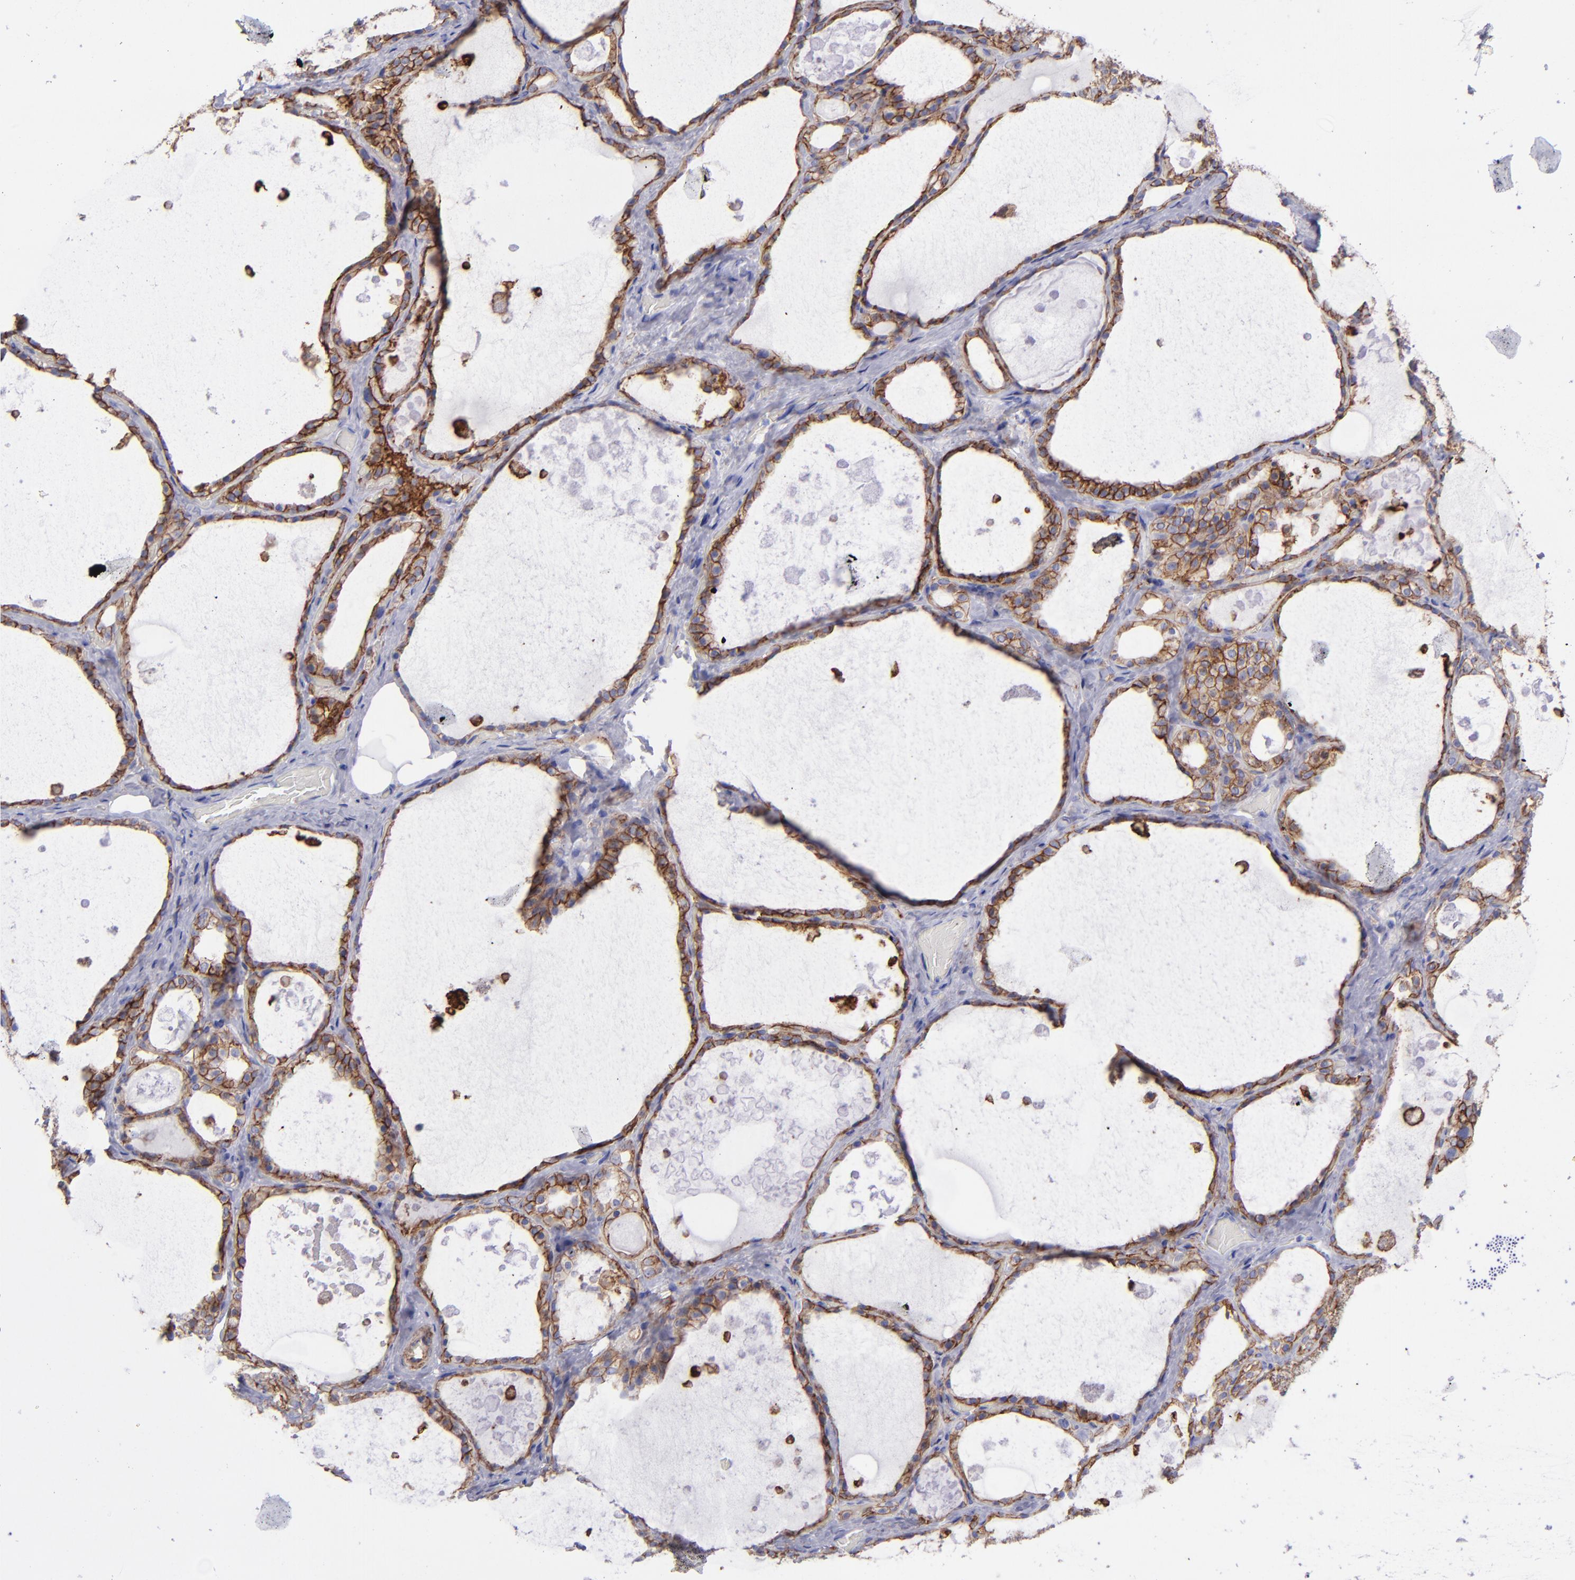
{"staining": {"intensity": "moderate", "quantity": ">75%", "location": "cytoplasmic/membranous"}, "tissue": "thyroid gland", "cell_type": "Glandular cells", "image_type": "normal", "snomed": [{"axis": "morphology", "description": "Normal tissue, NOS"}, {"axis": "topography", "description": "Thyroid gland"}], "caption": "Immunohistochemical staining of benign thyroid gland demonstrates moderate cytoplasmic/membranous protein staining in approximately >75% of glandular cells. Nuclei are stained in blue.", "gene": "ITGAV", "patient": {"sex": "male", "age": 61}}